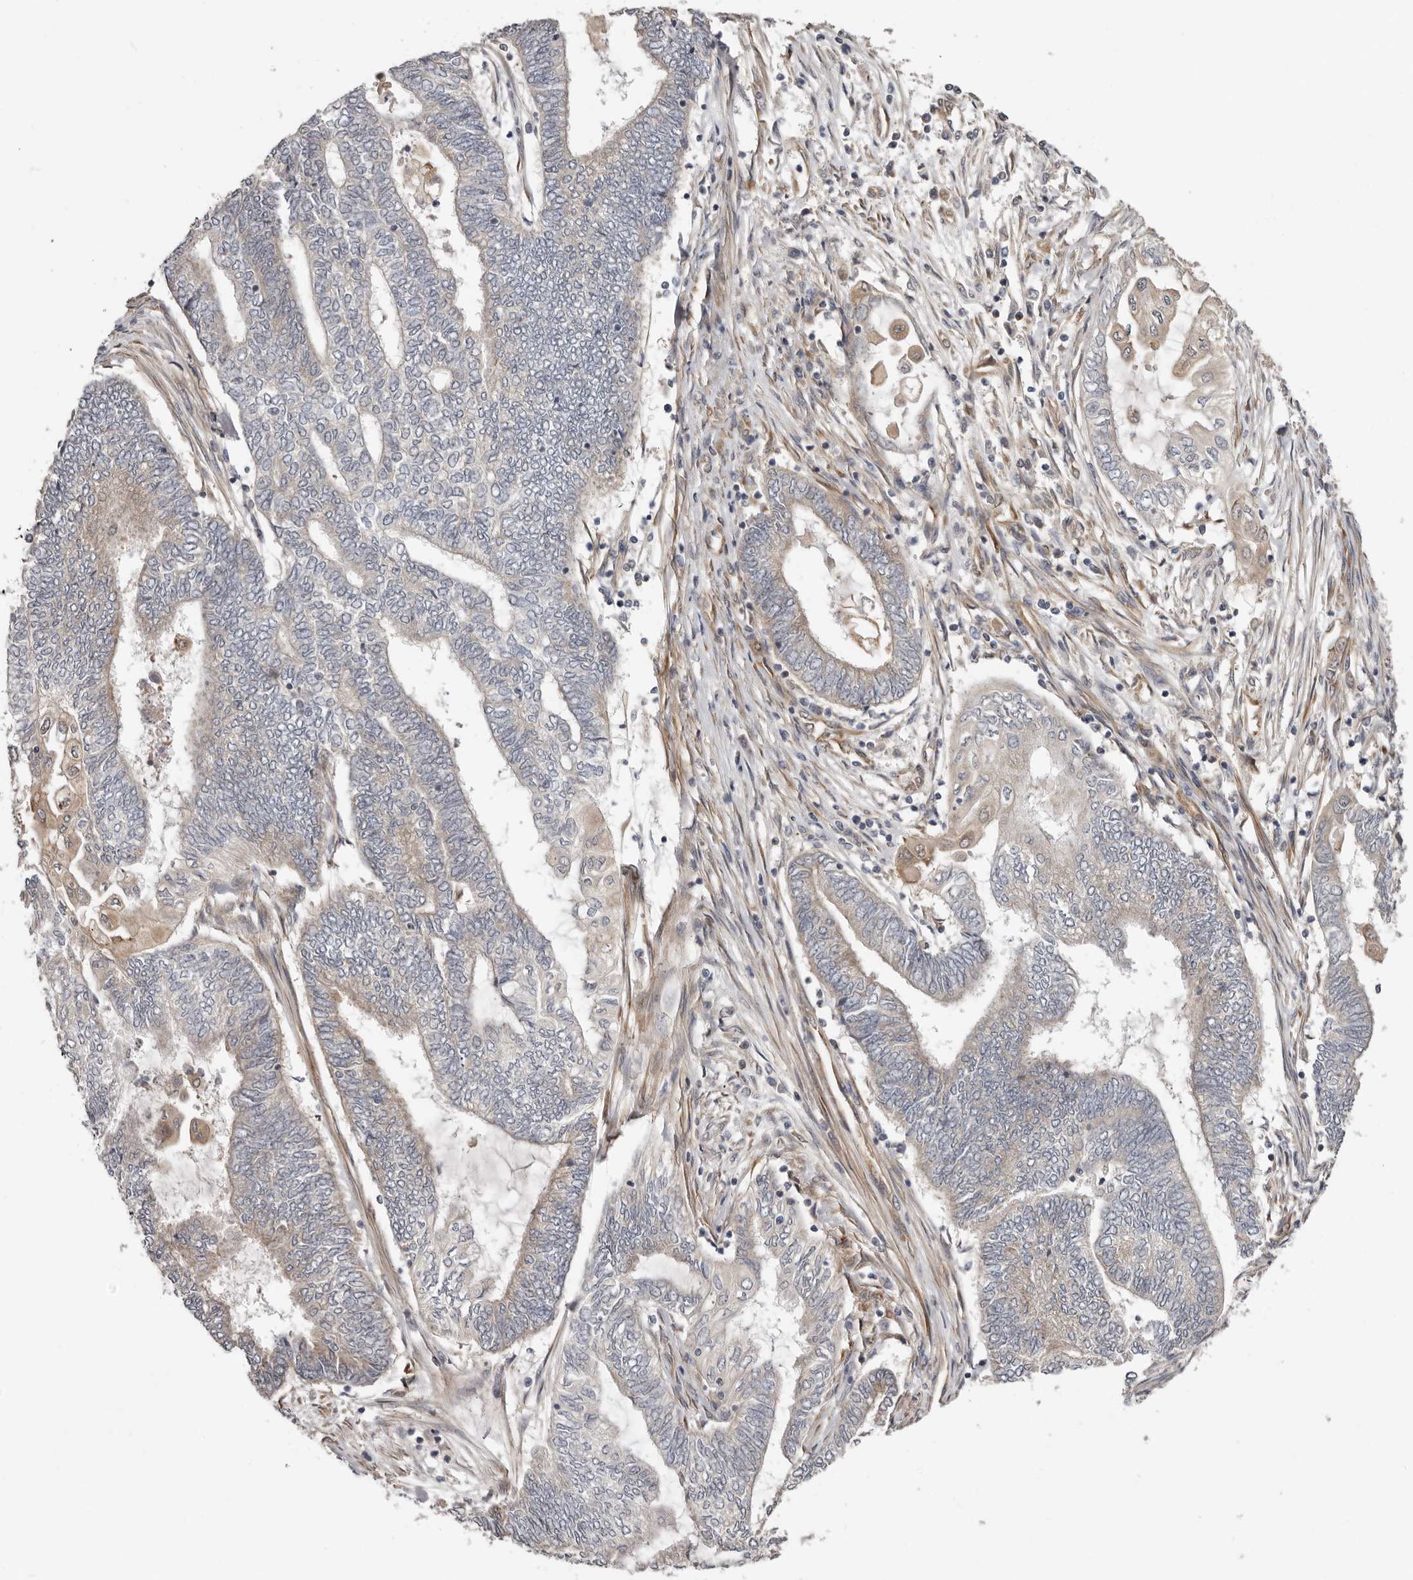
{"staining": {"intensity": "weak", "quantity": "<25%", "location": "cytoplasmic/membranous"}, "tissue": "endometrial cancer", "cell_type": "Tumor cells", "image_type": "cancer", "snomed": [{"axis": "morphology", "description": "Adenocarcinoma, NOS"}, {"axis": "topography", "description": "Uterus"}, {"axis": "topography", "description": "Endometrium"}], "caption": "Tumor cells show no significant protein staining in endometrial cancer.", "gene": "SBDS", "patient": {"sex": "female", "age": 70}}